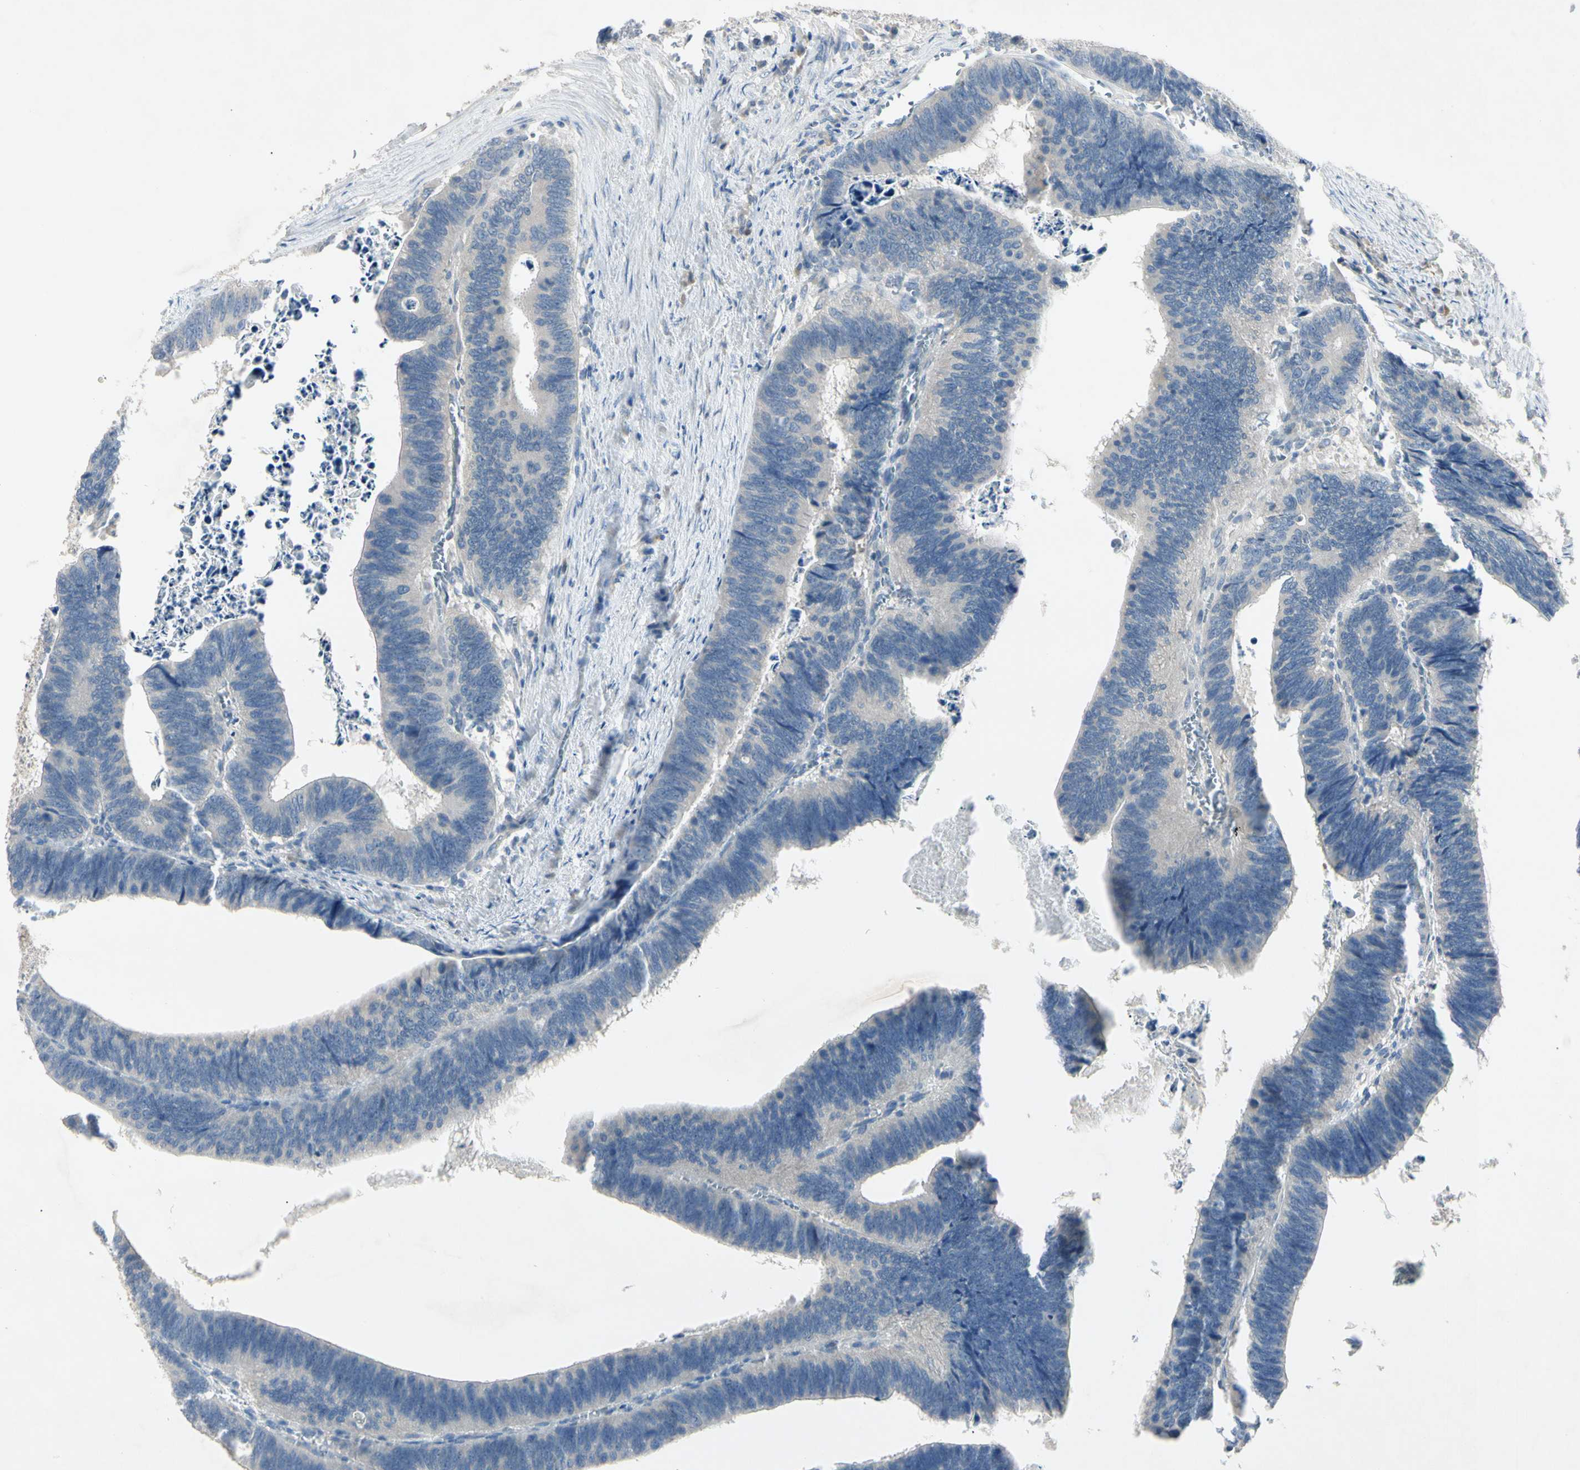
{"staining": {"intensity": "negative", "quantity": "none", "location": "none"}, "tissue": "colorectal cancer", "cell_type": "Tumor cells", "image_type": "cancer", "snomed": [{"axis": "morphology", "description": "Adenocarcinoma, NOS"}, {"axis": "topography", "description": "Colon"}], "caption": "Immunohistochemistry histopathology image of neoplastic tissue: colorectal cancer (adenocarcinoma) stained with DAB (3,3'-diaminobenzidine) displays no significant protein positivity in tumor cells.", "gene": "PRSS21", "patient": {"sex": "male", "age": 72}}